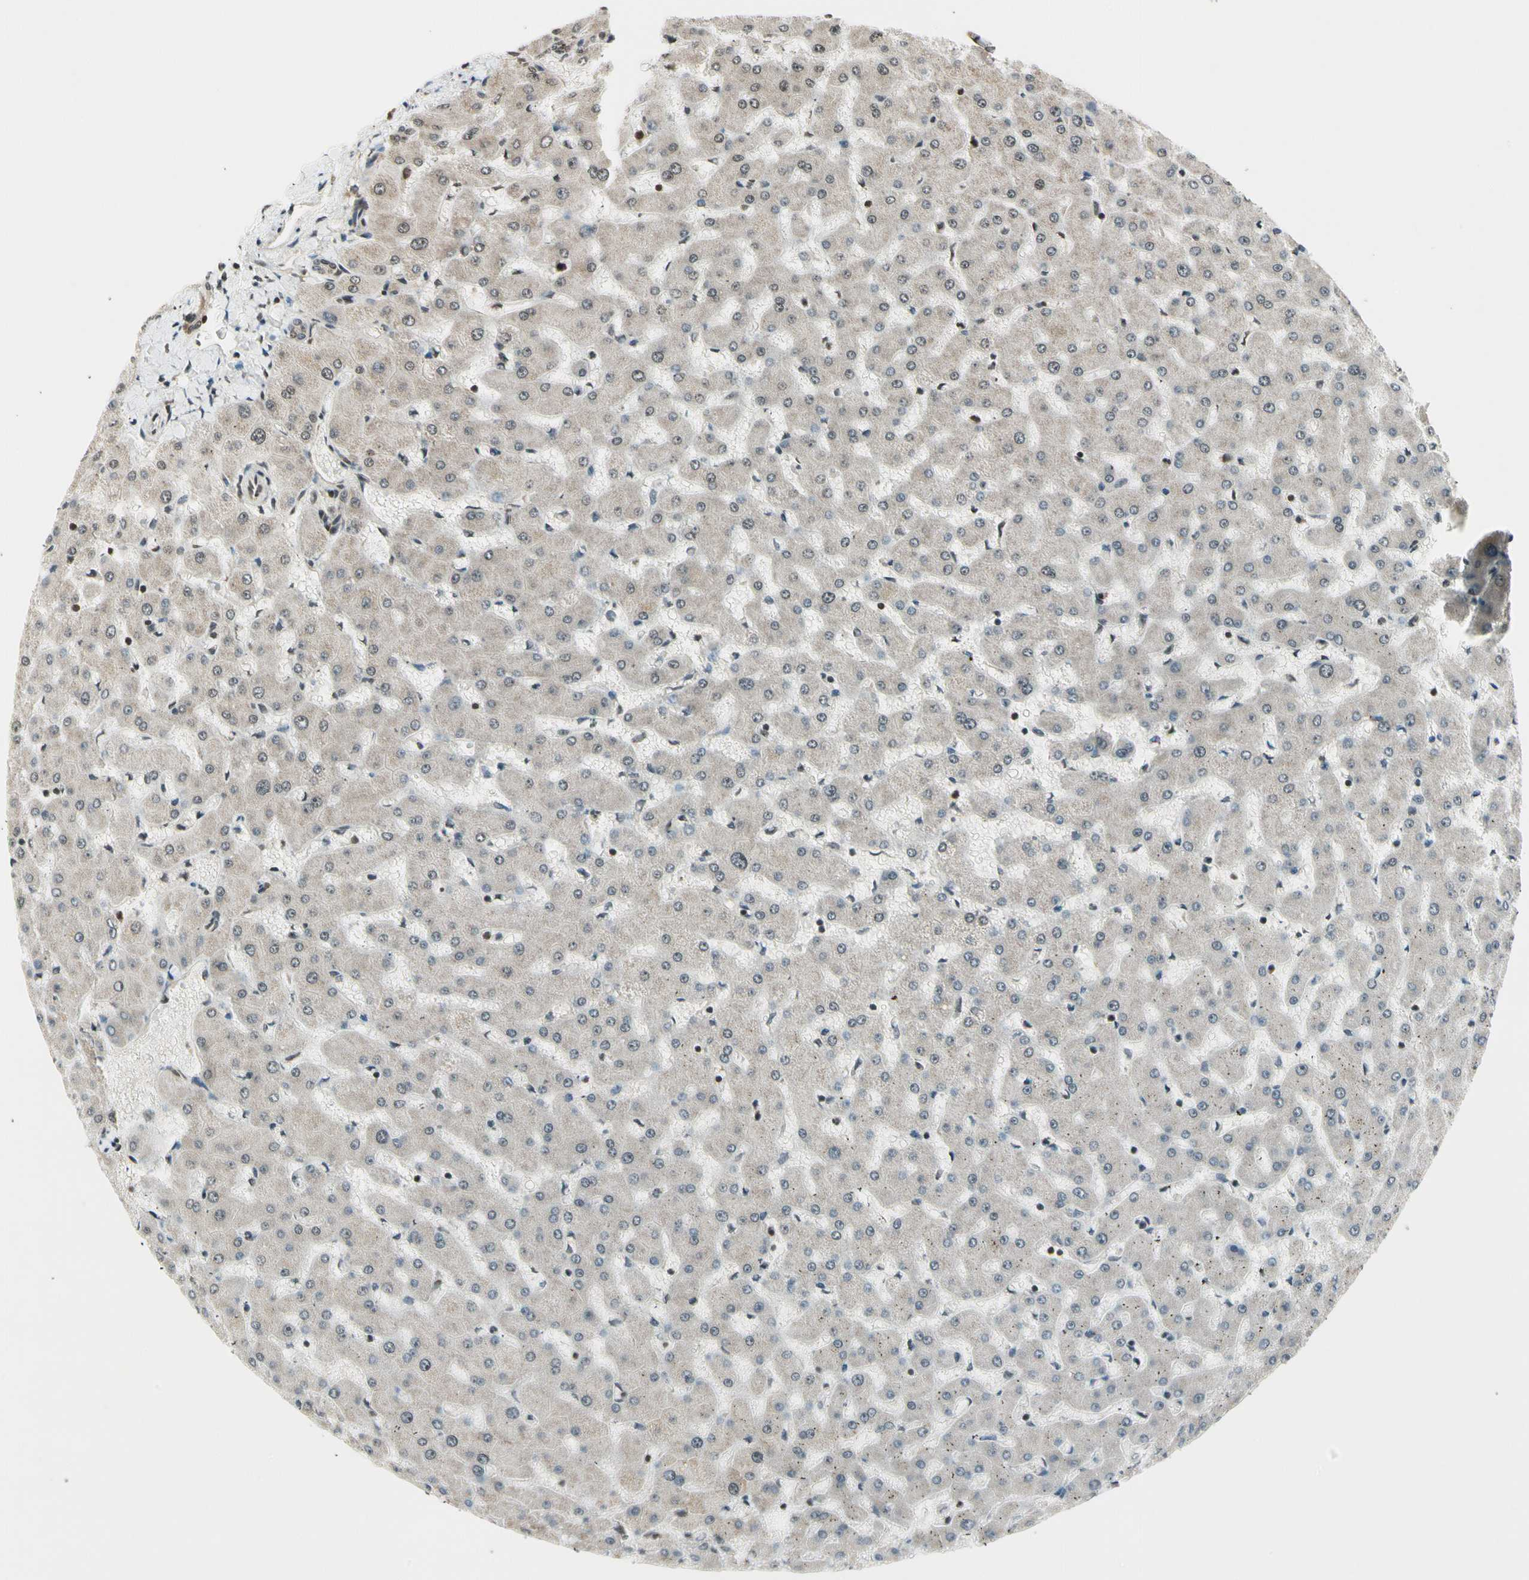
{"staining": {"intensity": "weak", "quantity": "<25%", "location": "cytoplasmic/membranous"}, "tissue": "liver", "cell_type": "Cholangiocytes", "image_type": "normal", "snomed": [{"axis": "morphology", "description": "Normal tissue, NOS"}, {"axis": "topography", "description": "Liver"}], "caption": "This is an immunohistochemistry photomicrograph of normal liver. There is no positivity in cholangiocytes.", "gene": "SMN2", "patient": {"sex": "female", "age": 63}}